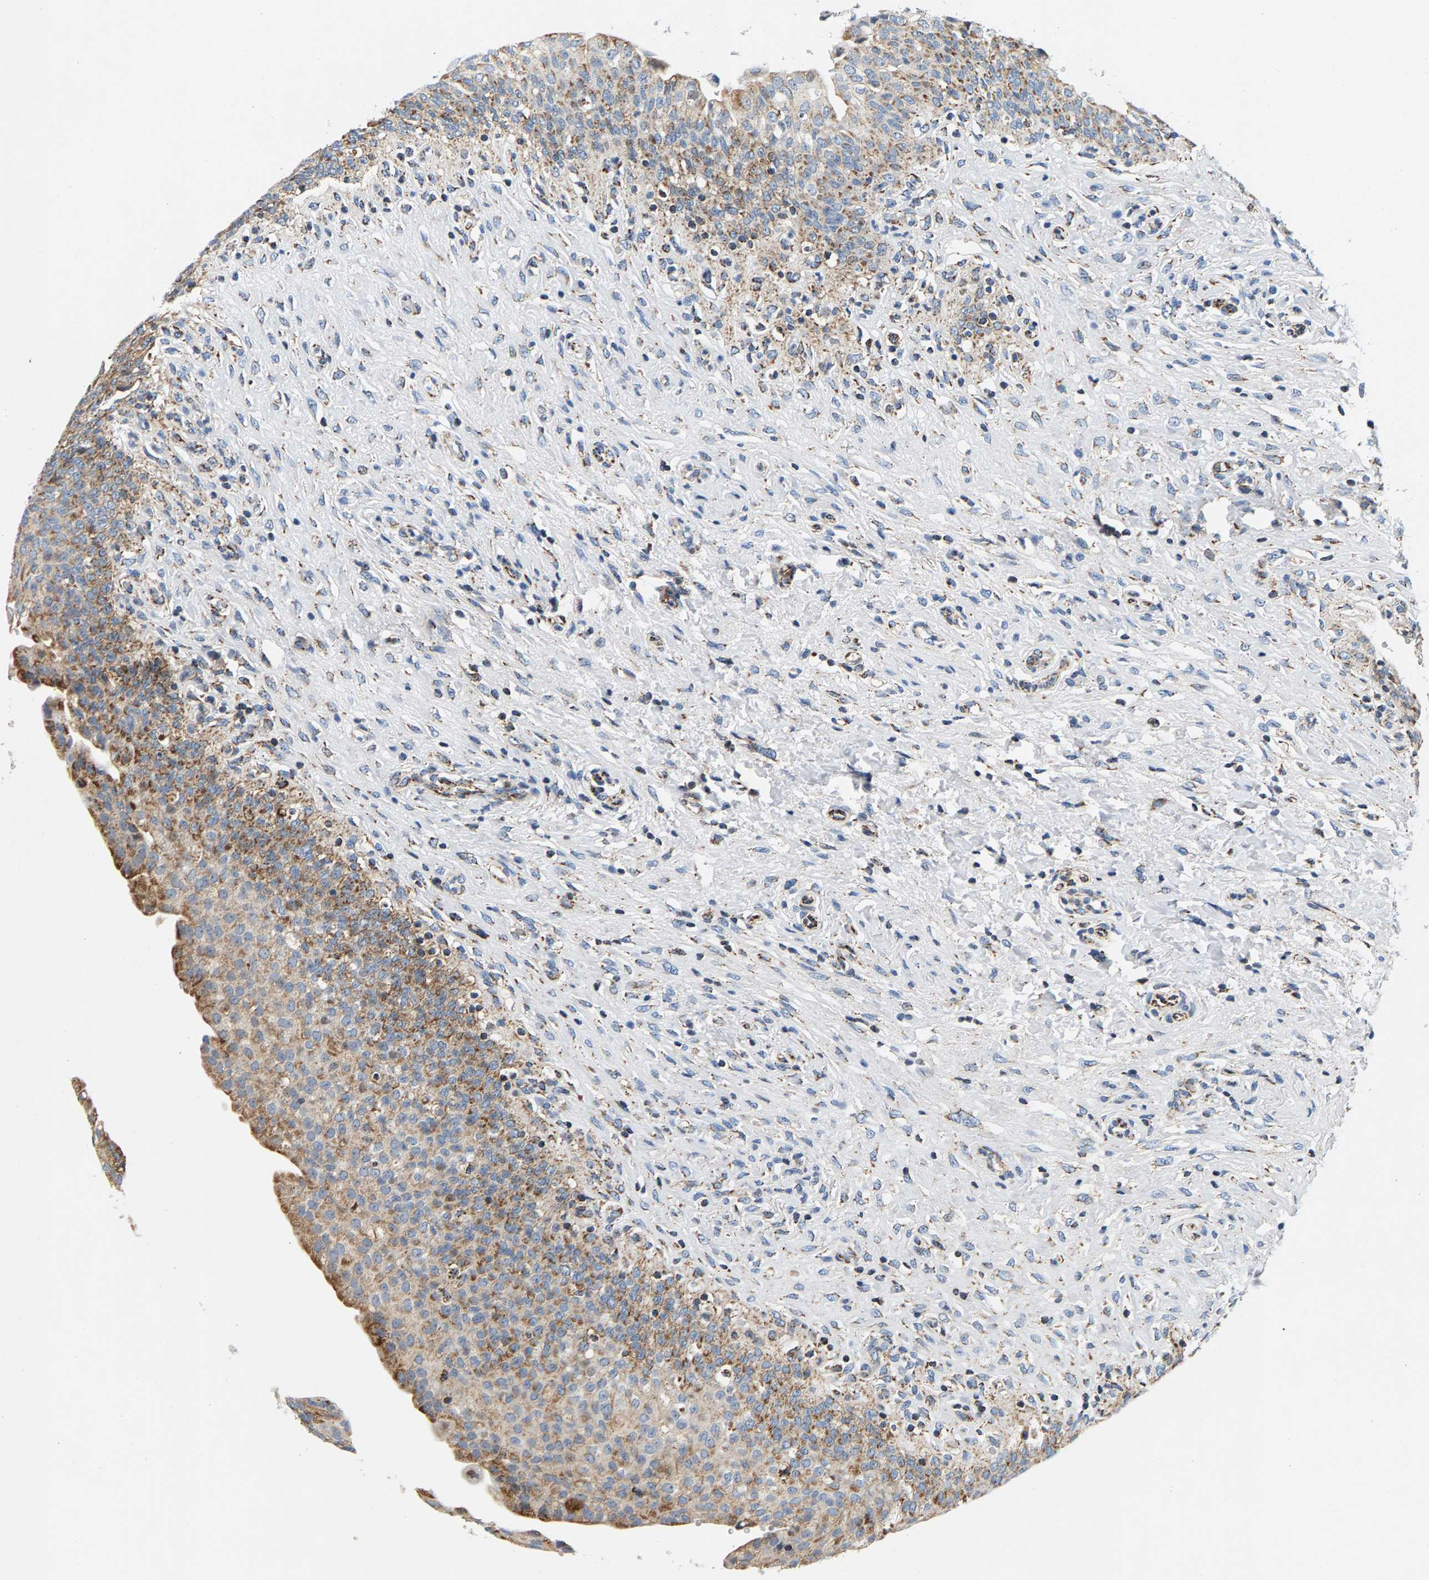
{"staining": {"intensity": "moderate", "quantity": ">75%", "location": "cytoplasmic/membranous"}, "tissue": "urinary bladder", "cell_type": "Urothelial cells", "image_type": "normal", "snomed": [{"axis": "morphology", "description": "Urothelial carcinoma, High grade"}, {"axis": "topography", "description": "Urinary bladder"}], "caption": "IHC (DAB (3,3'-diaminobenzidine)) staining of unremarkable urinary bladder displays moderate cytoplasmic/membranous protein expression in about >75% of urothelial cells.", "gene": "PDE1A", "patient": {"sex": "male", "age": 46}}